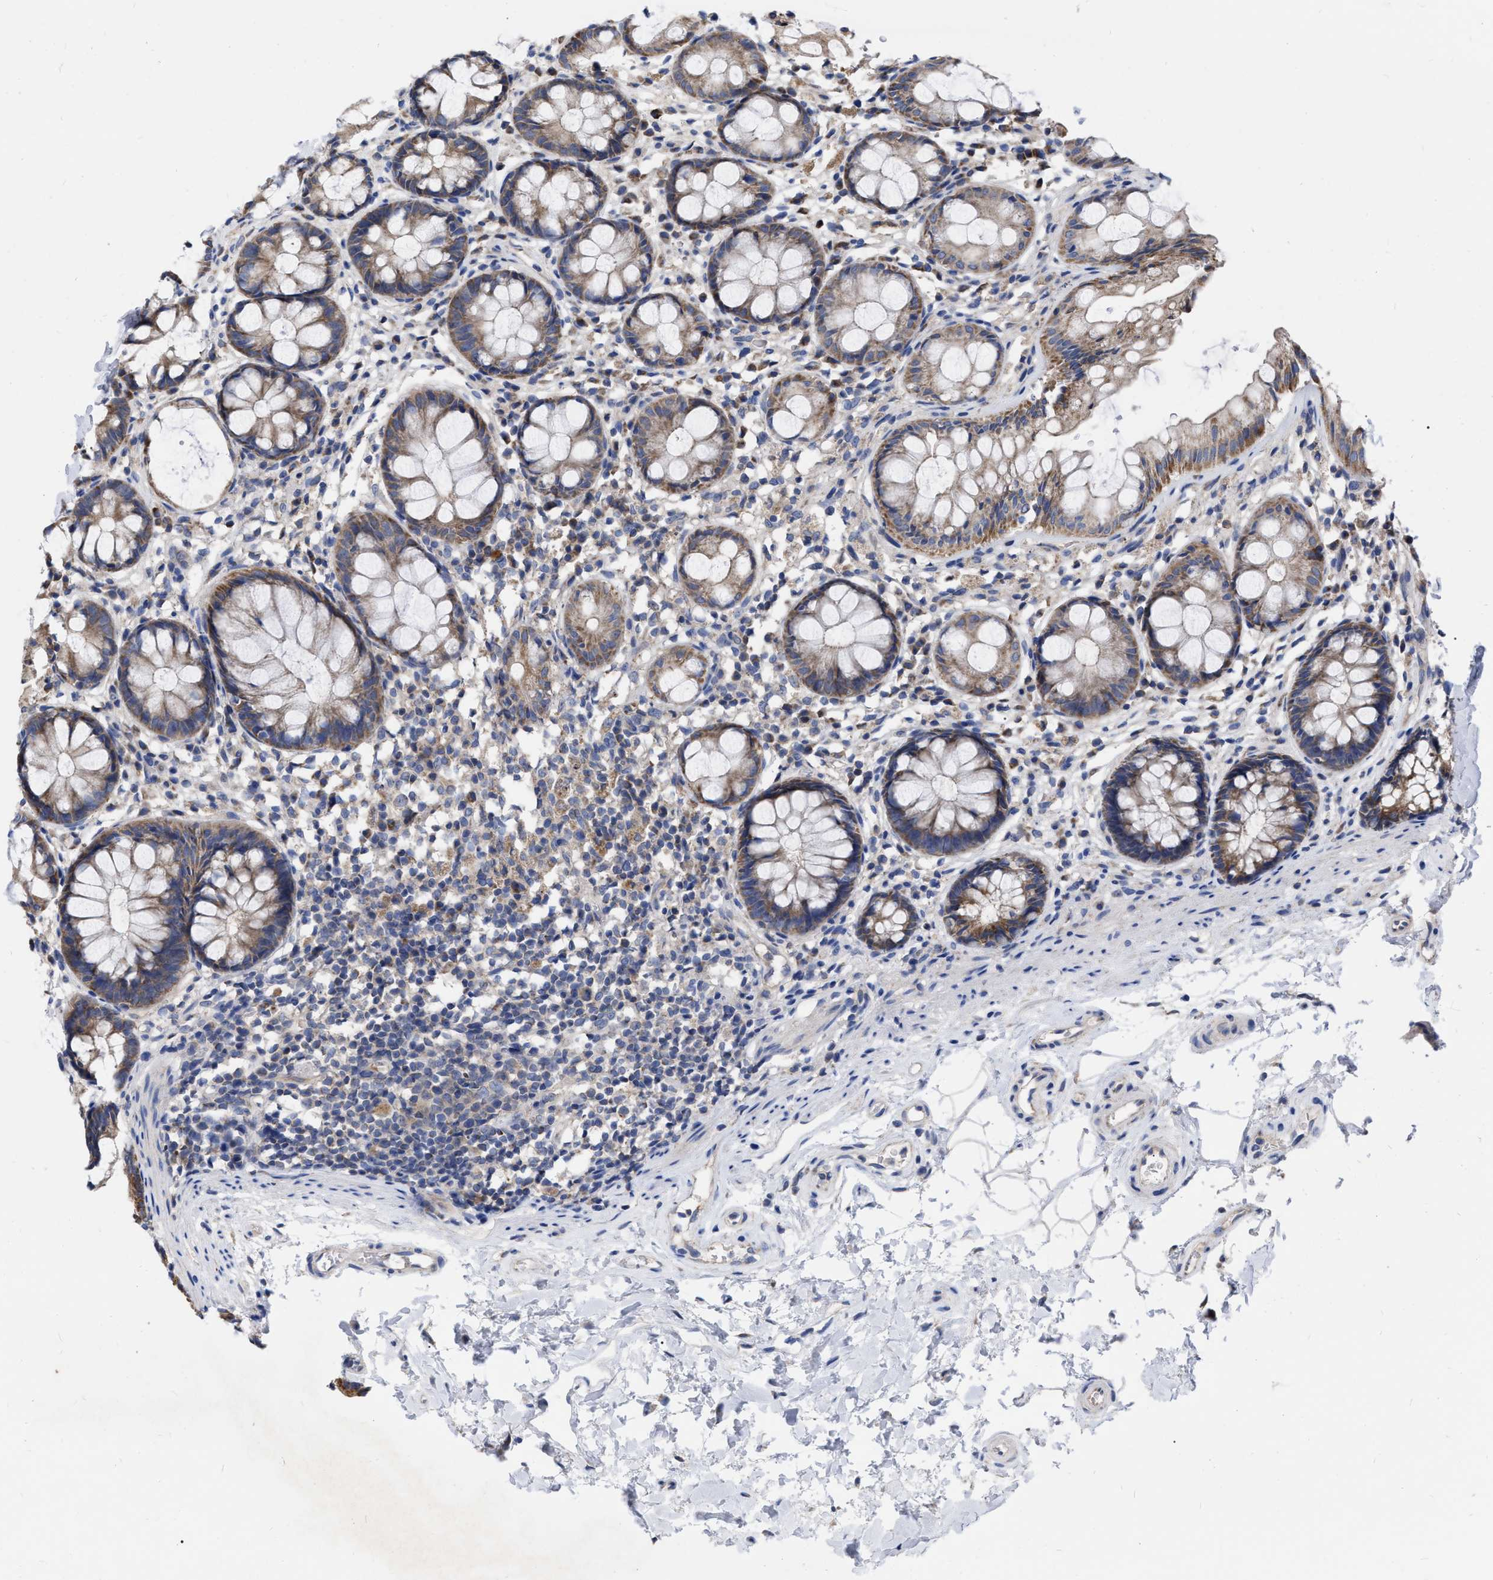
{"staining": {"intensity": "moderate", "quantity": ">75%", "location": "cytoplasmic/membranous"}, "tissue": "rectum", "cell_type": "Glandular cells", "image_type": "normal", "snomed": [{"axis": "morphology", "description": "Normal tissue, NOS"}, {"axis": "topography", "description": "Rectum"}], "caption": "Rectum stained with DAB immunohistochemistry shows medium levels of moderate cytoplasmic/membranous positivity in about >75% of glandular cells. (IHC, brightfield microscopy, high magnification).", "gene": "CDKN2C", "patient": {"sex": "male", "age": 64}}